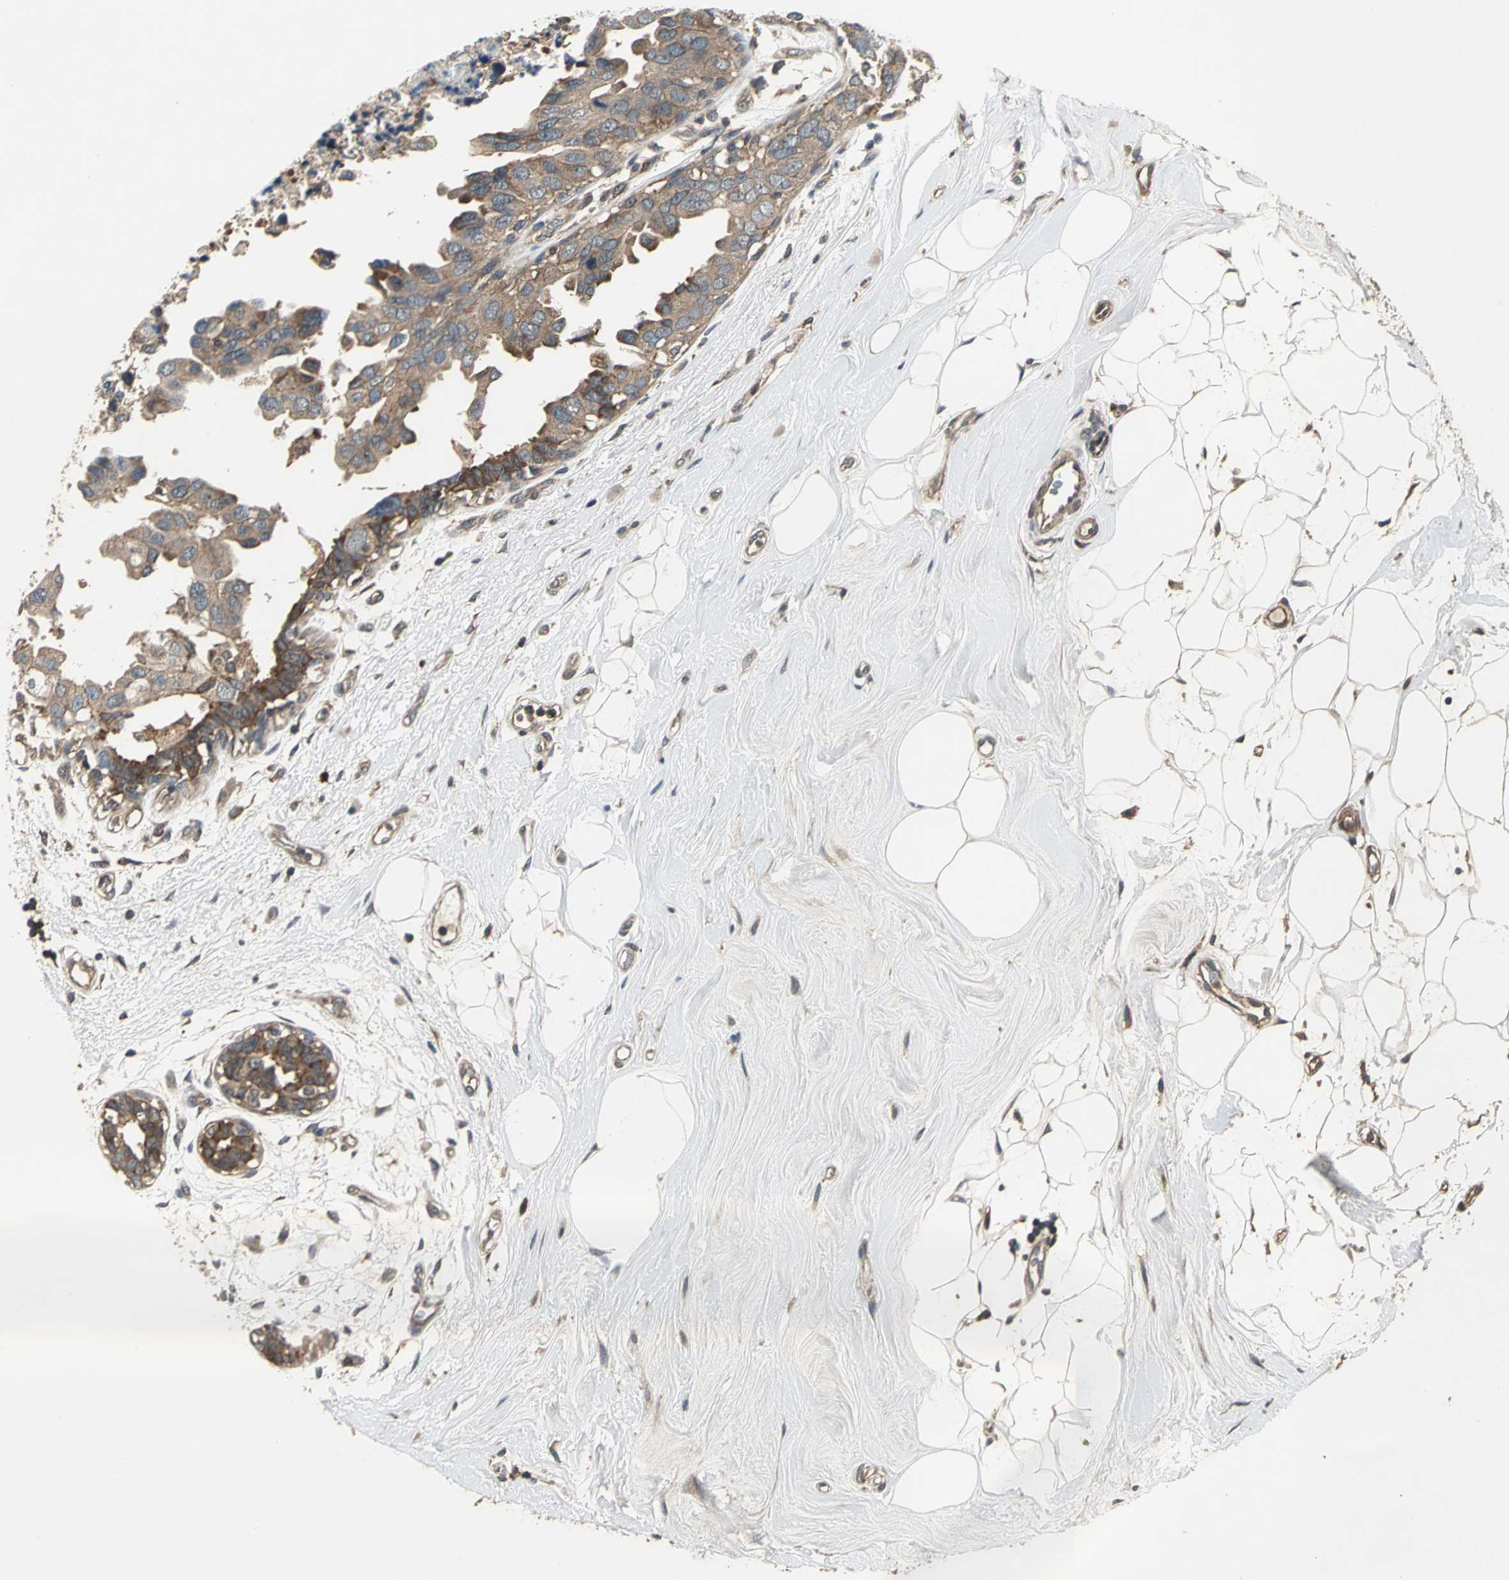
{"staining": {"intensity": "moderate", "quantity": ">75%", "location": "cytoplasmic/membranous"}, "tissue": "breast cancer", "cell_type": "Tumor cells", "image_type": "cancer", "snomed": [{"axis": "morphology", "description": "Duct carcinoma"}, {"axis": "topography", "description": "Breast"}], "caption": "An immunohistochemistry image of tumor tissue is shown. Protein staining in brown labels moderate cytoplasmic/membranous positivity in intraductal carcinoma (breast) within tumor cells.", "gene": "EIF2B2", "patient": {"sex": "female", "age": 40}}